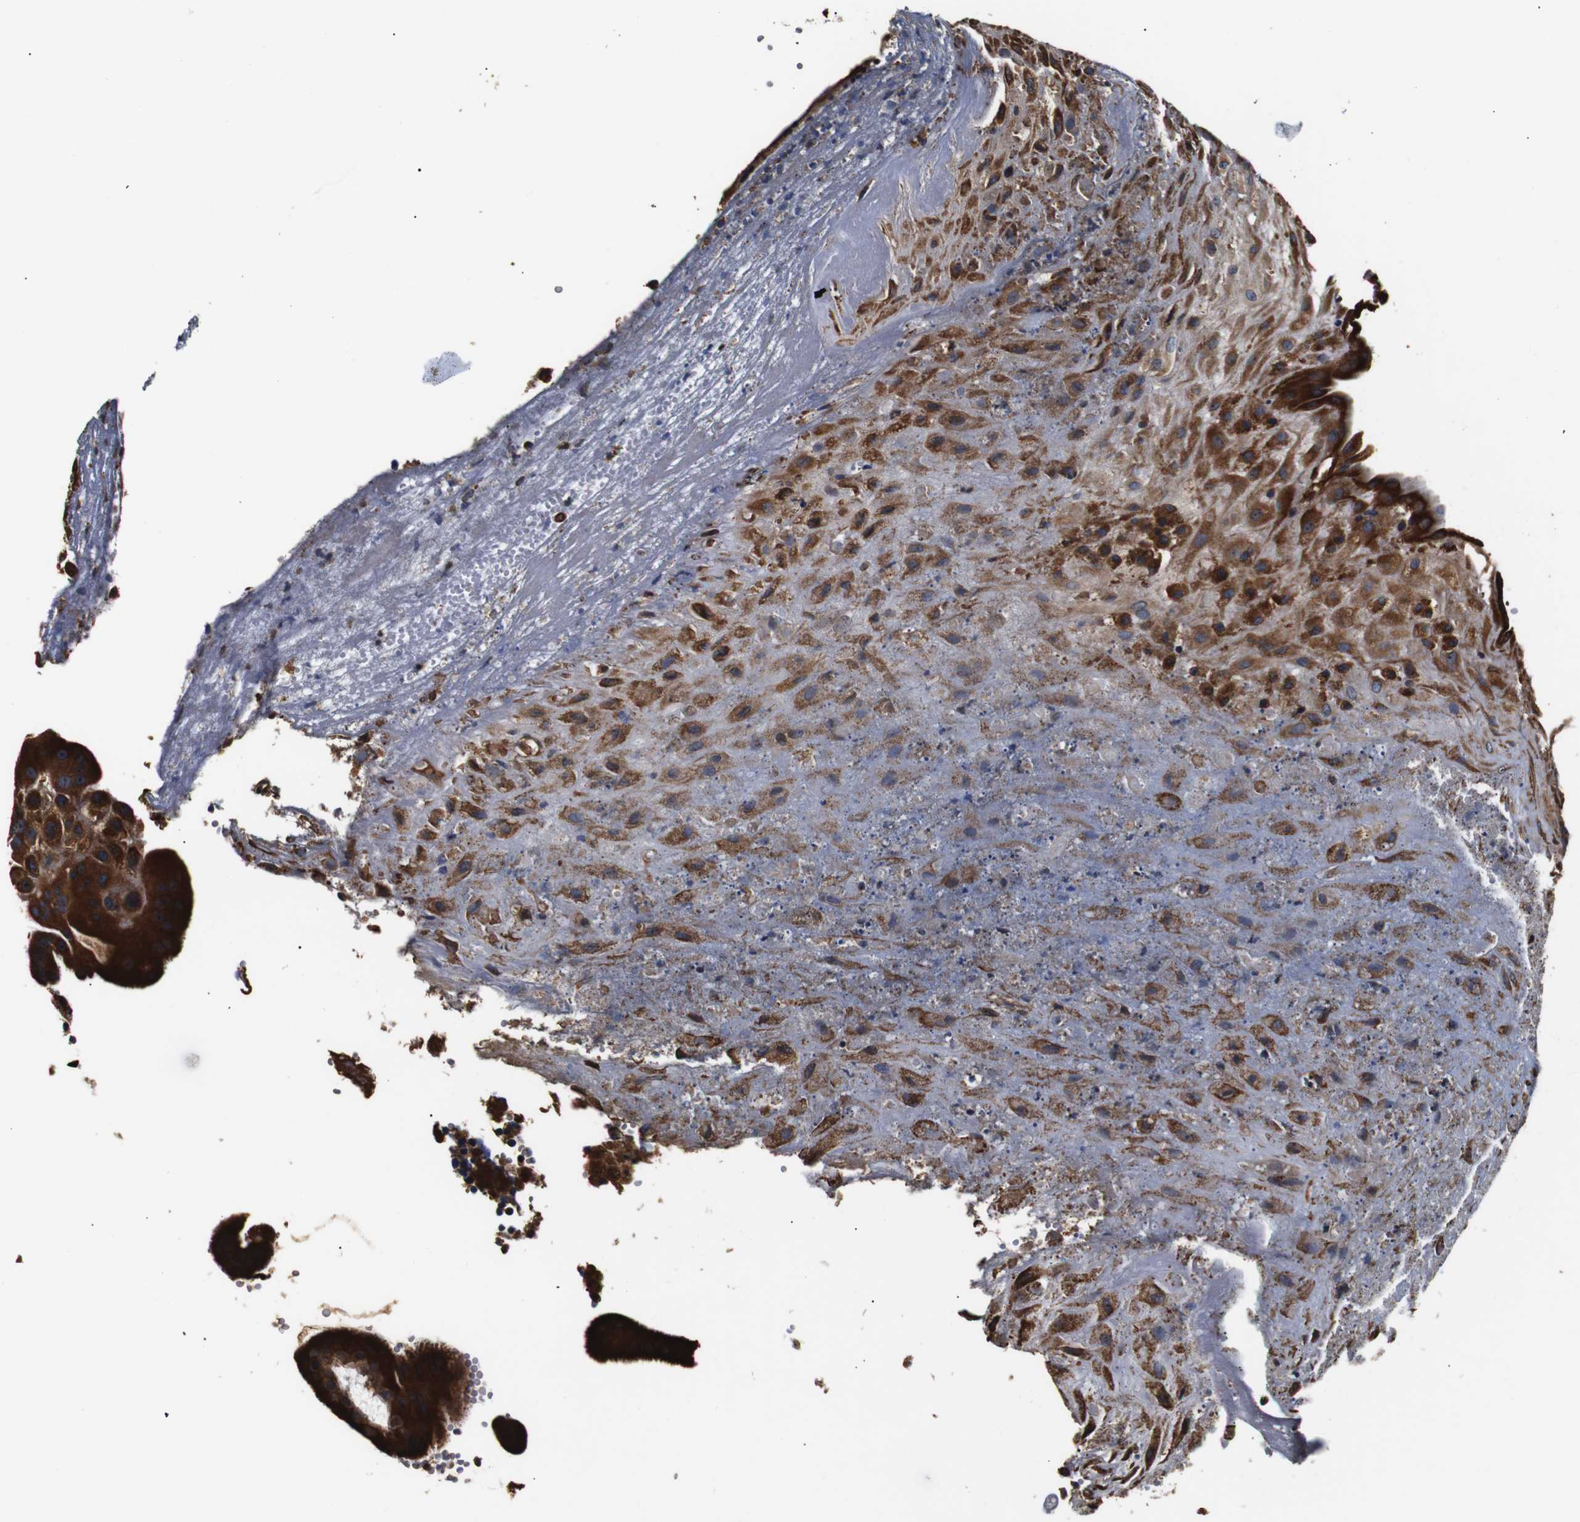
{"staining": {"intensity": "moderate", "quantity": ">75%", "location": "cytoplasmic/membranous"}, "tissue": "placenta", "cell_type": "Decidual cells", "image_type": "normal", "snomed": [{"axis": "morphology", "description": "Normal tissue, NOS"}, {"axis": "topography", "description": "Placenta"}], "caption": "Approximately >75% of decidual cells in benign placenta reveal moderate cytoplasmic/membranous protein expression as visualized by brown immunohistochemical staining.", "gene": "HHIP", "patient": {"sex": "female", "age": 18}}